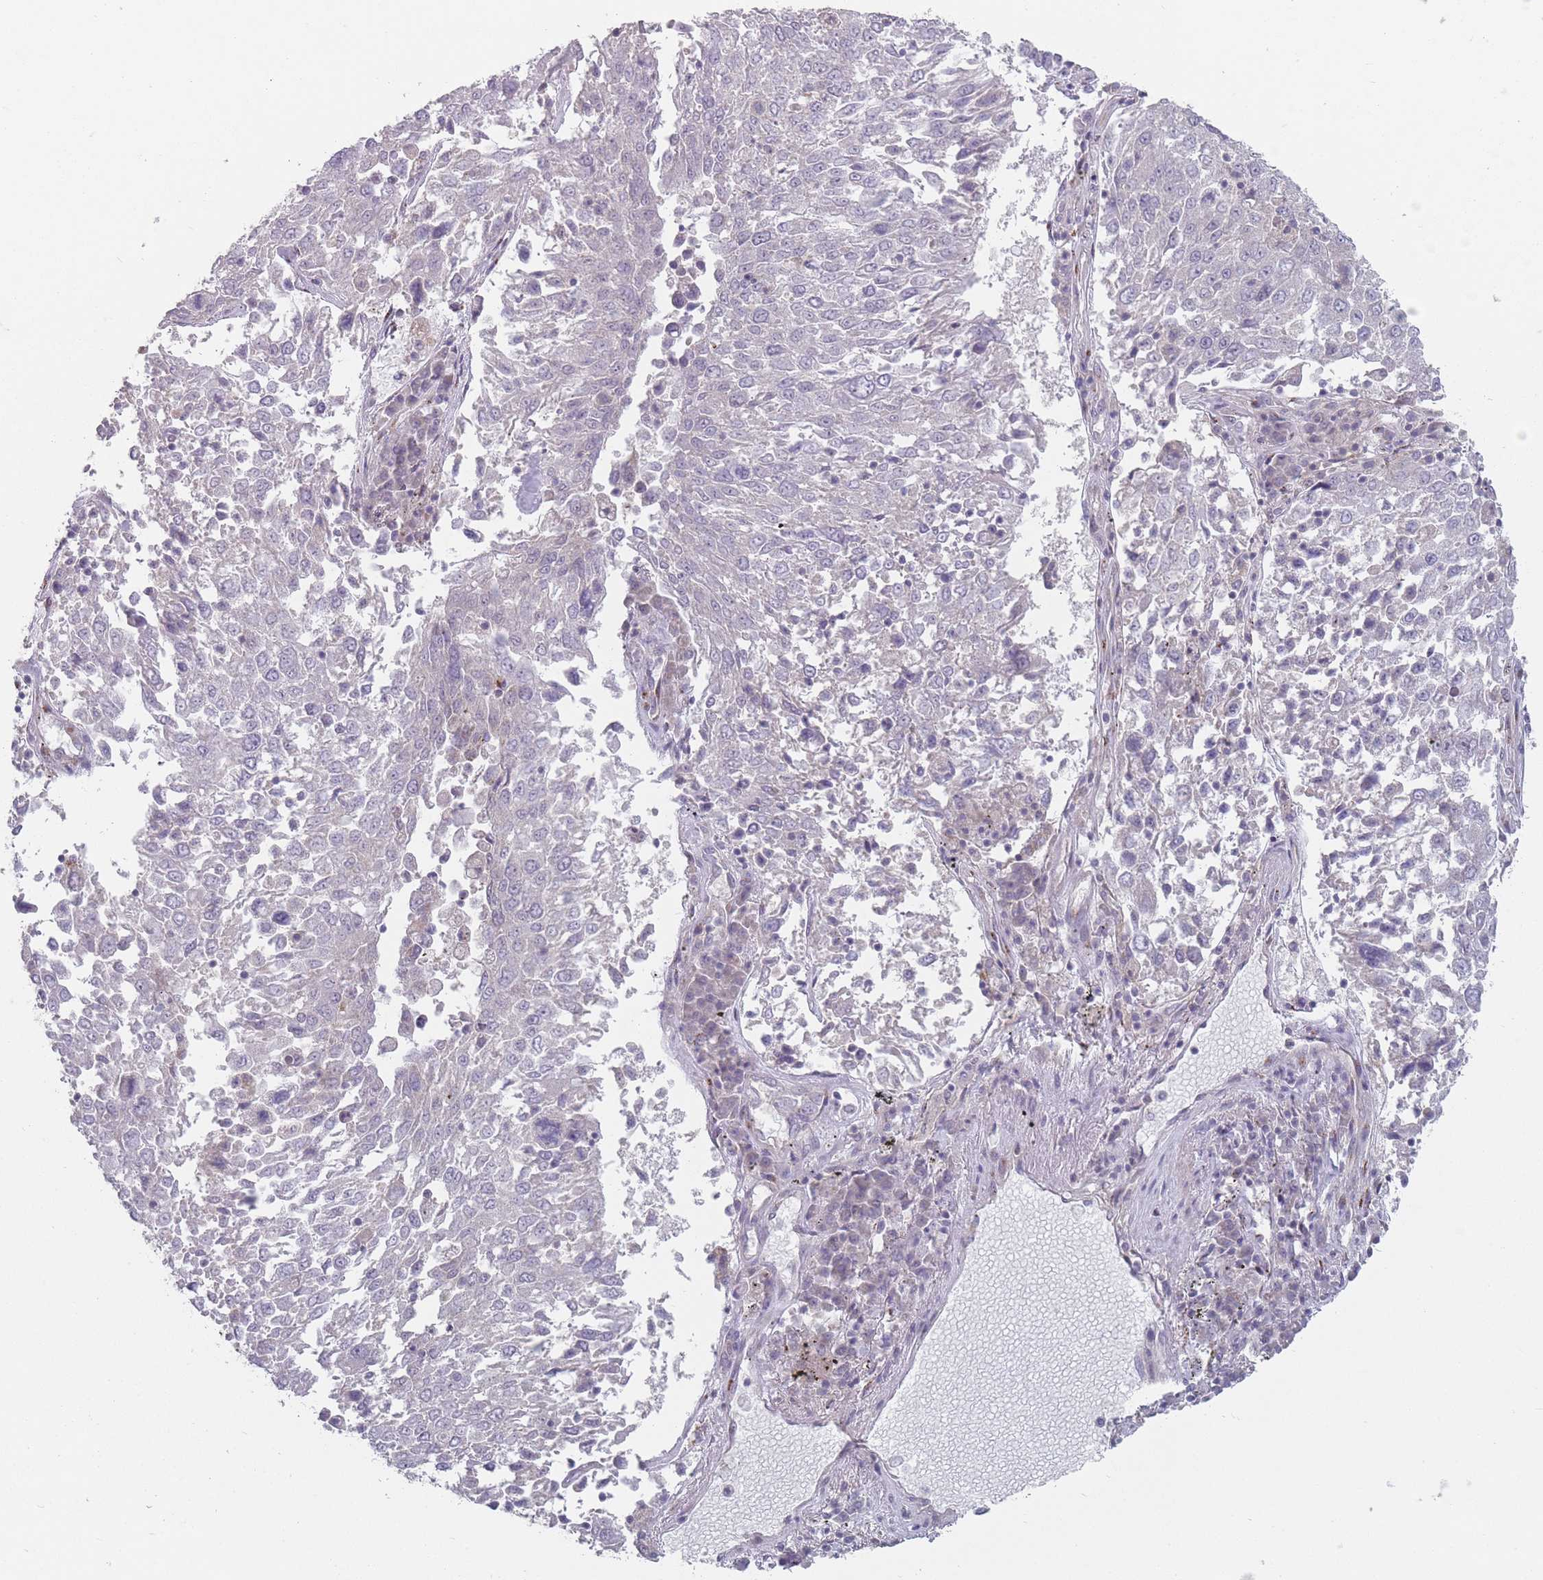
{"staining": {"intensity": "negative", "quantity": "none", "location": "none"}, "tissue": "lung cancer", "cell_type": "Tumor cells", "image_type": "cancer", "snomed": [{"axis": "morphology", "description": "Squamous cell carcinoma, NOS"}, {"axis": "topography", "description": "Lung"}], "caption": "DAB immunohistochemical staining of human lung squamous cell carcinoma shows no significant positivity in tumor cells.", "gene": "AKAIN1", "patient": {"sex": "male", "age": 65}}